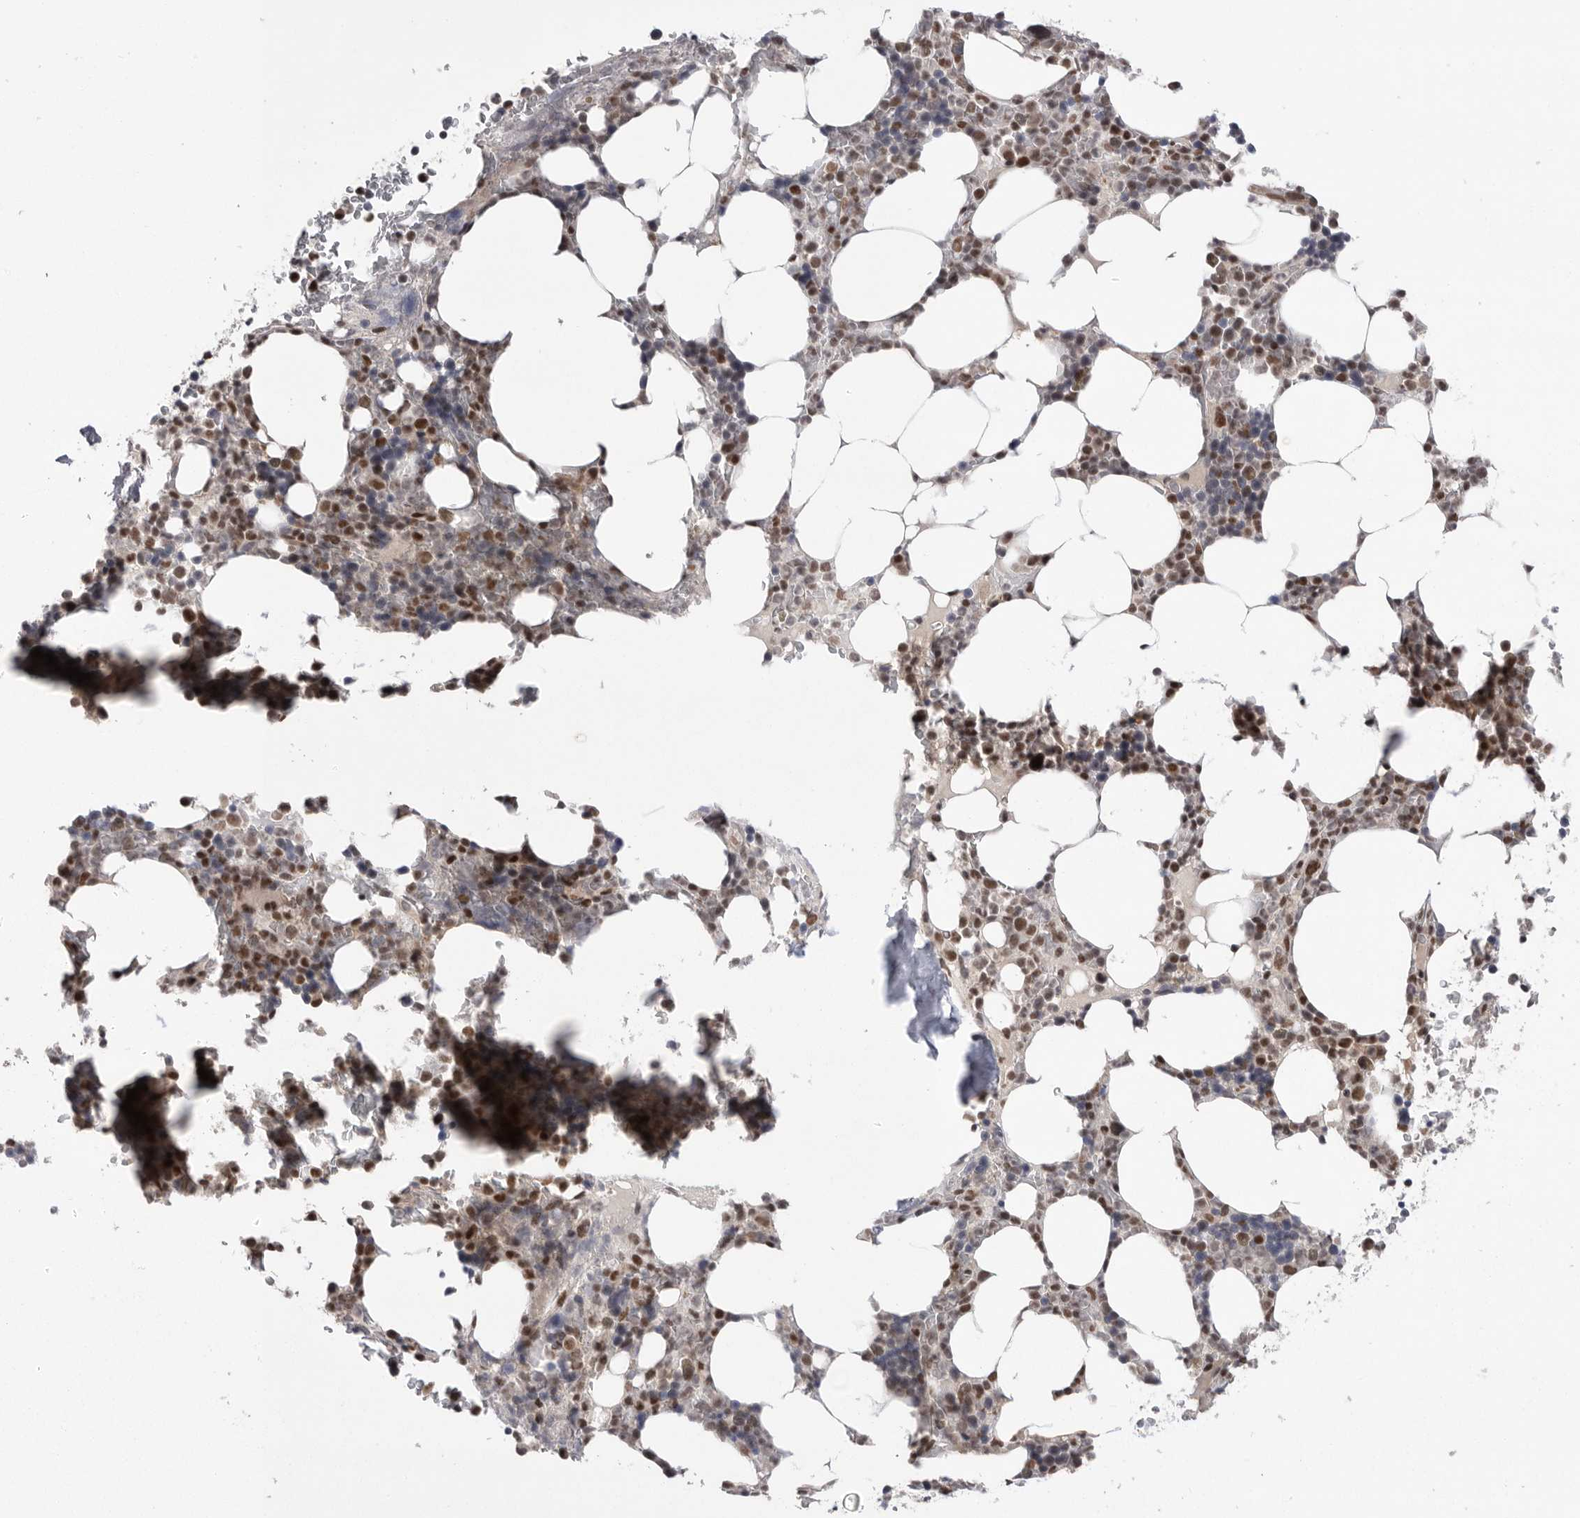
{"staining": {"intensity": "moderate", "quantity": "25%-75%", "location": "nuclear"}, "tissue": "bone marrow", "cell_type": "Hematopoietic cells", "image_type": "normal", "snomed": [{"axis": "morphology", "description": "Normal tissue, NOS"}, {"axis": "topography", "description": "Bone marrow"}], "caption": "Immunohistochemistry (IHC) of unremarkable human bone marrow shows medium levels of moderate nuclear positivity in approximately 25%-75% of hematopoietic cells. (Brightfield microscopy of DAB IHC at high magnification).", "gene": "POU5F1", "patient": {"sex": "male", "age": 58}}